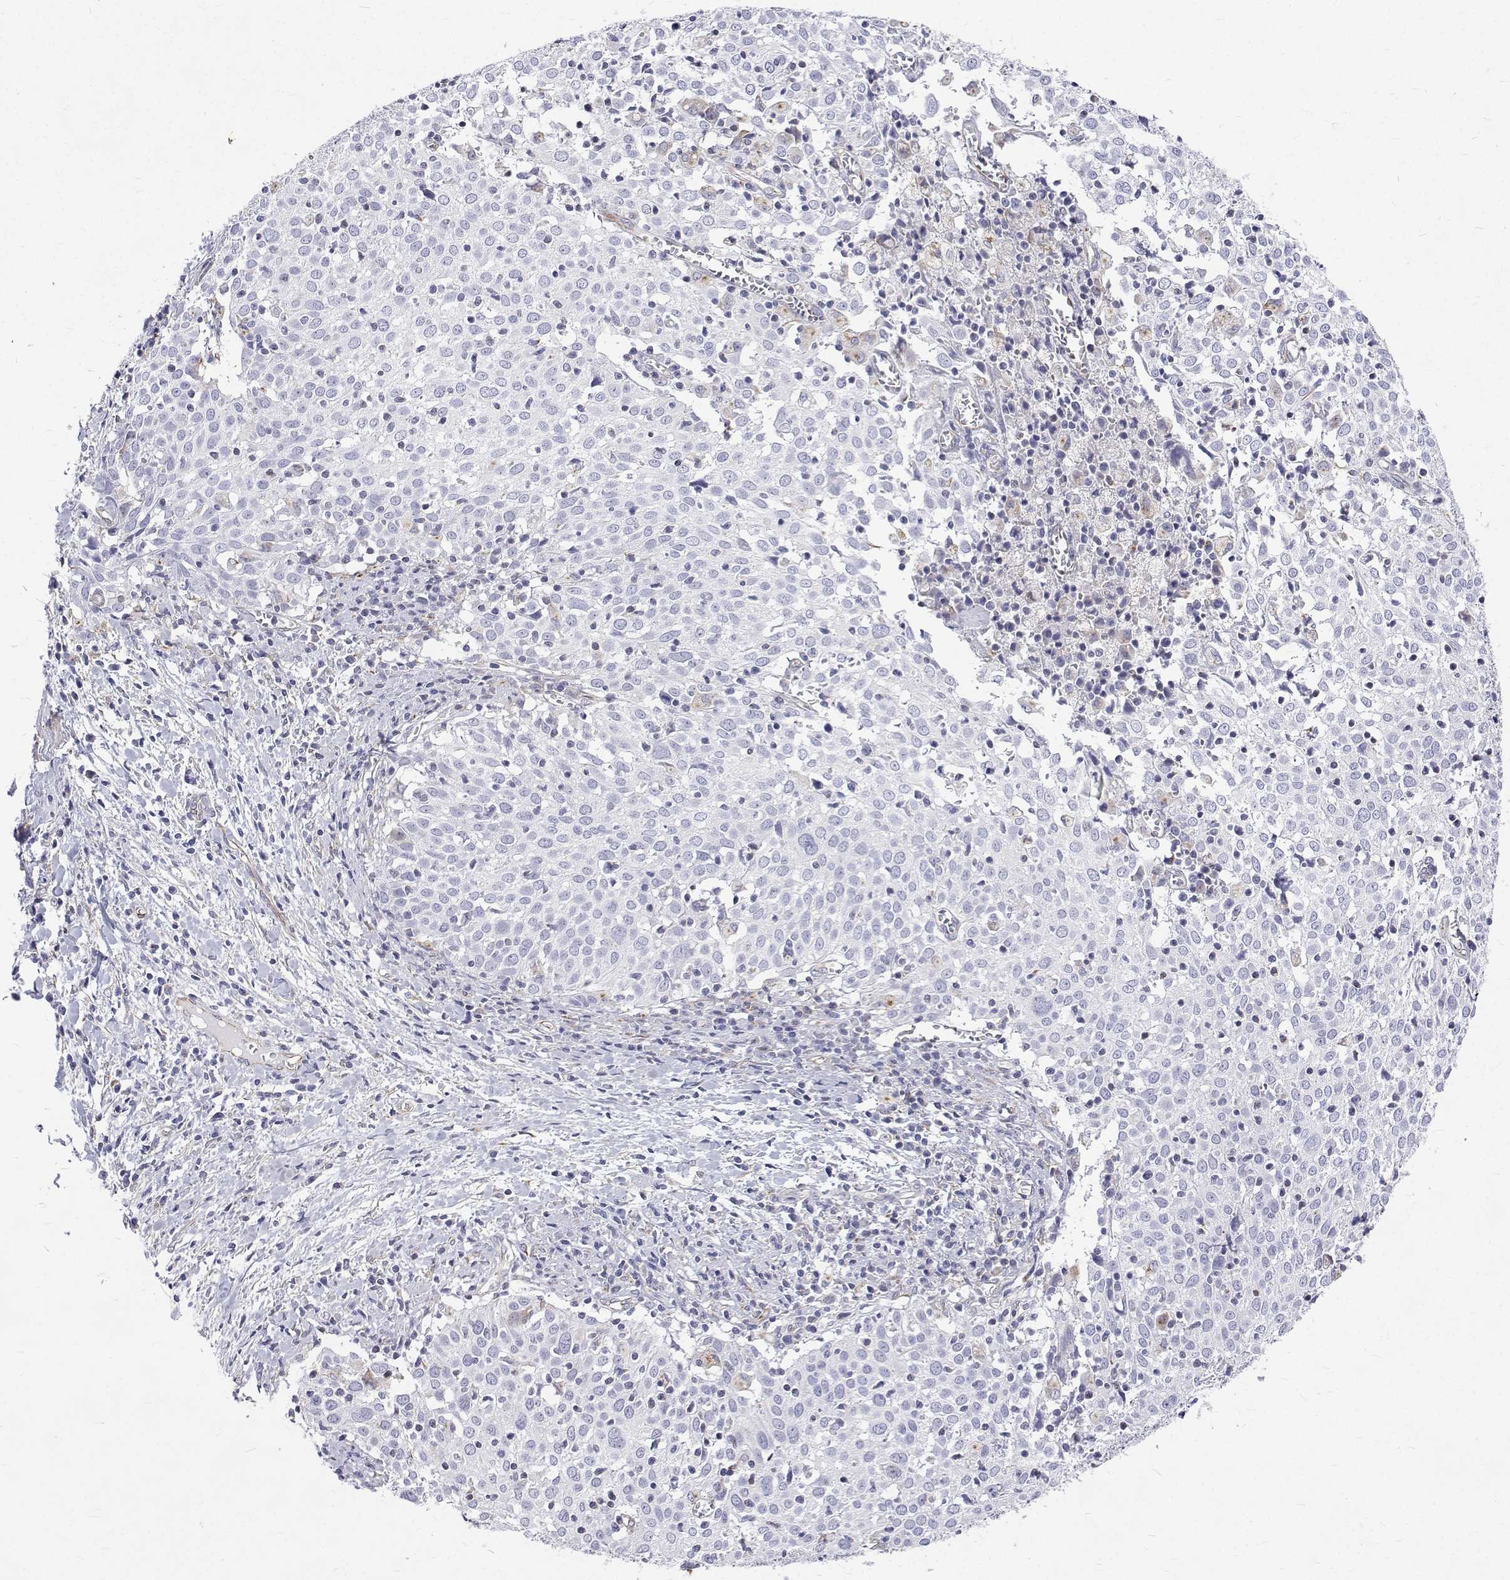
{"staining": {"intensity": "negative", "quantity": "none", "location": "none"}, "tissue": "cervical cancer", "cell_type": "Tumor cells", "image_type": "cancer", "snomed": [{"axis": "morphology", "description": "Squamous cell carcinoma, NOS"}, {"axis": "topography", "description": "Cervix"}], "caption": "High magnification brightfield microscopy of cervical squamous cell carcinoma stained with DAB (3,3'-diaminobenzidine) (brown) and counterstained with hematoxylin (blue): tumor cells show no significant positivity.", "gene": "OPRPN", "patient": {"sex": "female", "age": 39}}